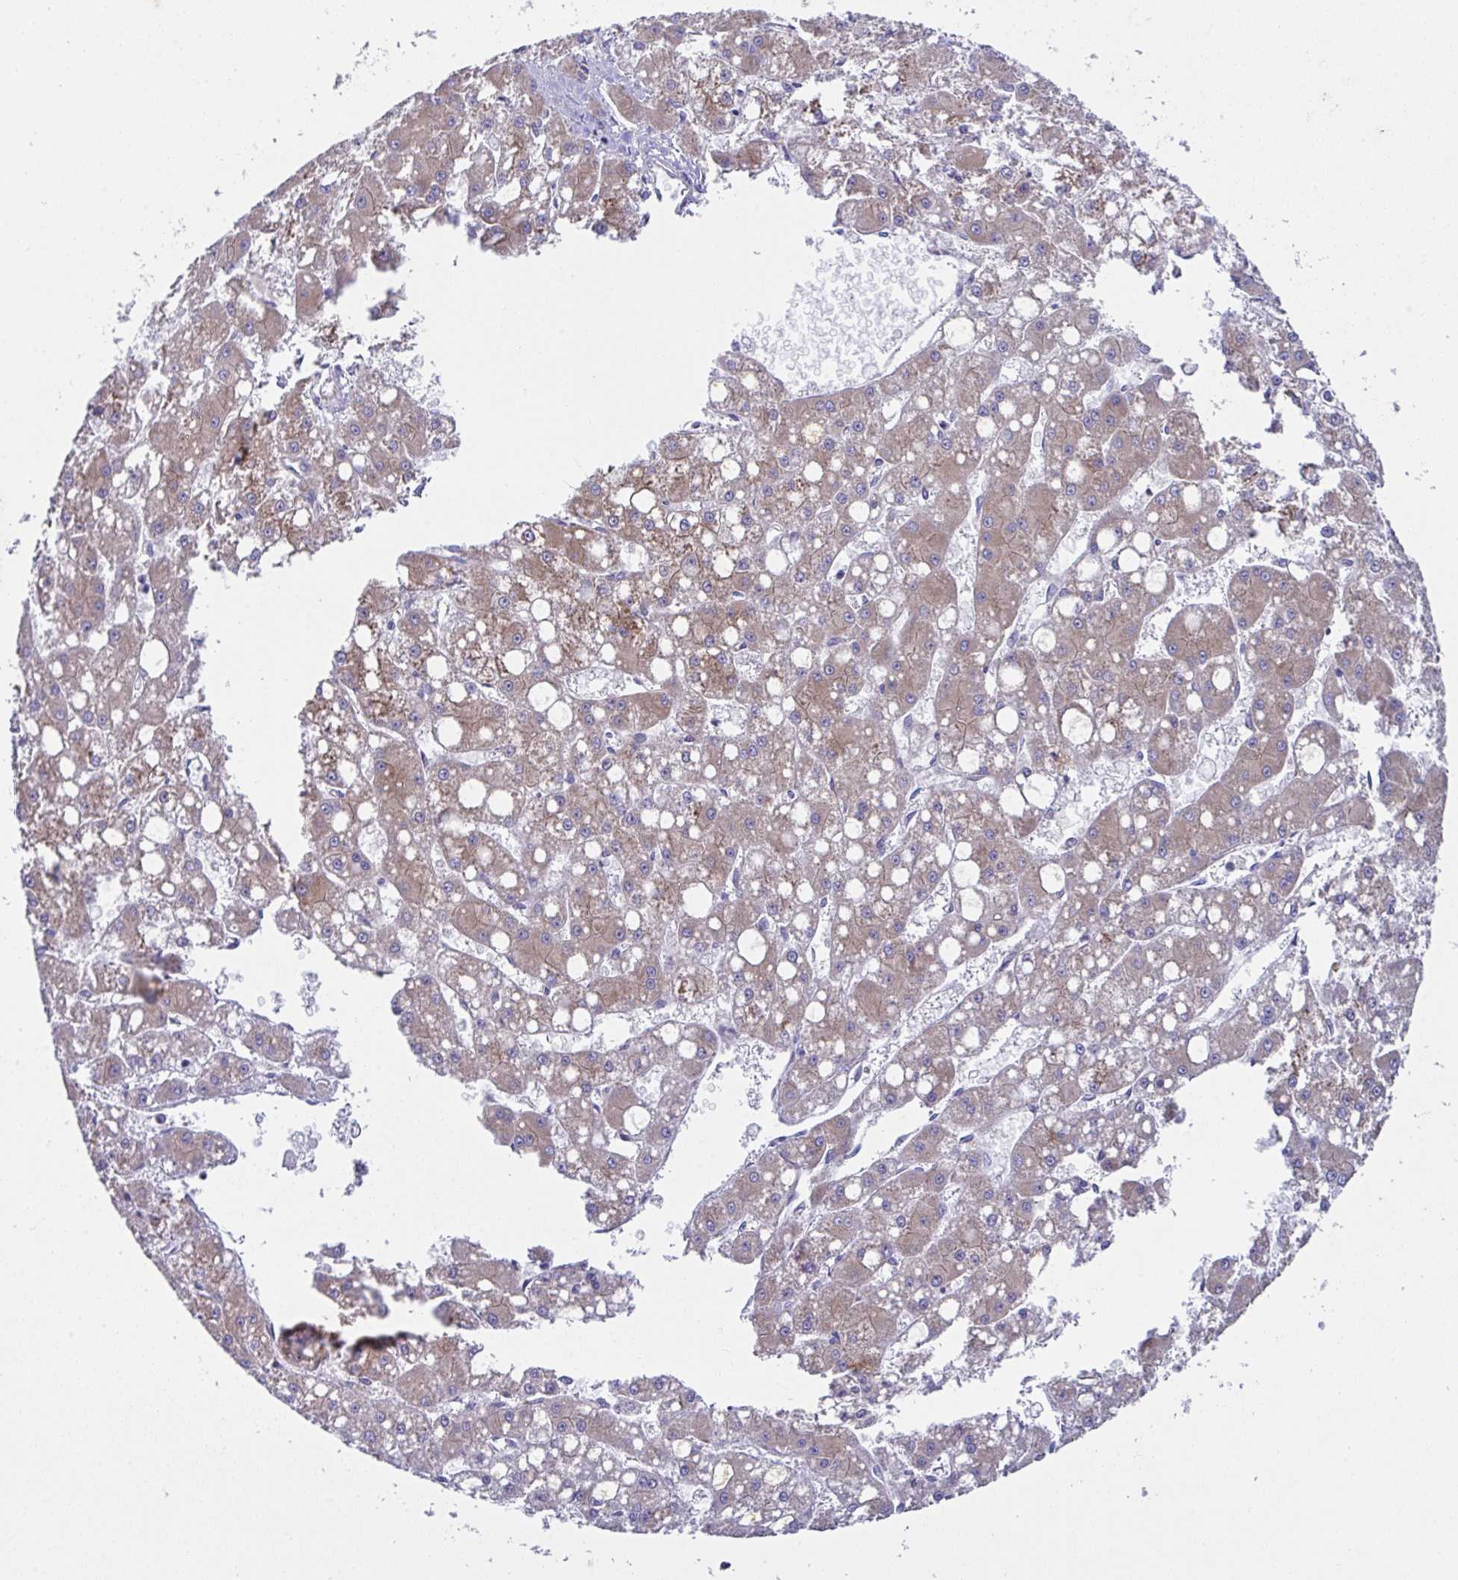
{"staining": {"intensity": "moderate", "quantity": "25%-75%", "location": "cytoplasmic/membranous"}, "tissue": "liver cancer", "cell_type": "Tumor cells", "image_type": "cancer", "snomed": [{"axis": "morphology", "description": "Carcinoma, Hepatocellular, NOS"}, {"axis": "topography", "description": "Liver"}], "caption": "Immunohistochemical staining of human liver cancer displays medium levels of moderate cytoplasmic/membranous expression in about 25%-75% of tumor cells.", "gene": "FAU", "patient": {"sex": "male", "age": 67}}